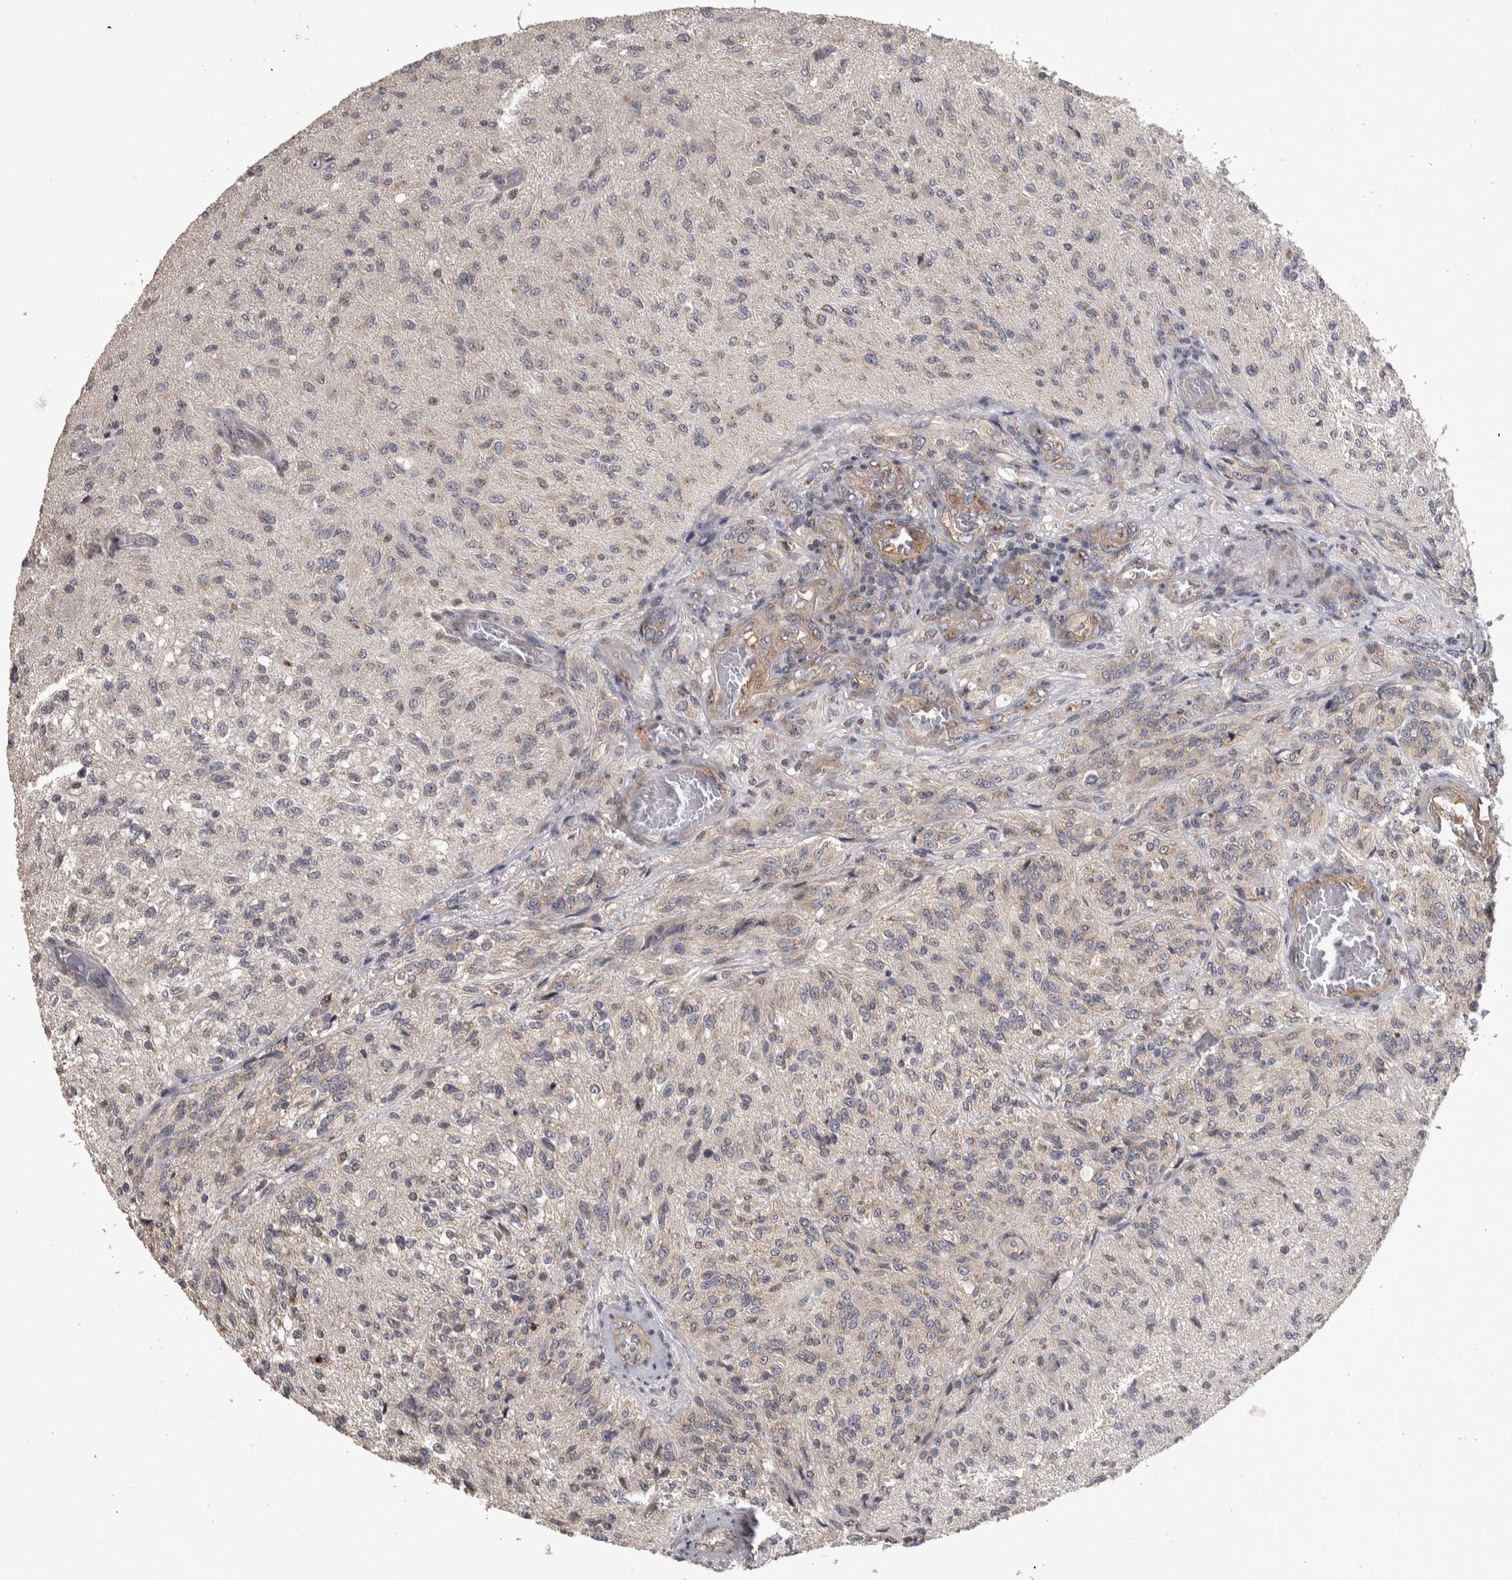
{"staining": {"intensity": "negative", "quantity": "none", "location": "none"}, "tissue": "glioma", "cell_type": "Tumor cells", "image_type": "cancer", "snomed": [{"axis": "morphology", "description": "Normal tissue, NOS"}, {"axis": "morphology", "description": "Glioma, malignant, High grade"}, {"axis": "topography", "description": "Cerebral cortex"}], "caption": "A photomicrograph of glioma stained for a protein shows no brown staining in tumor cells.", "gene": "IFRD1", "patient": {"sex": "male", "age": 77}}